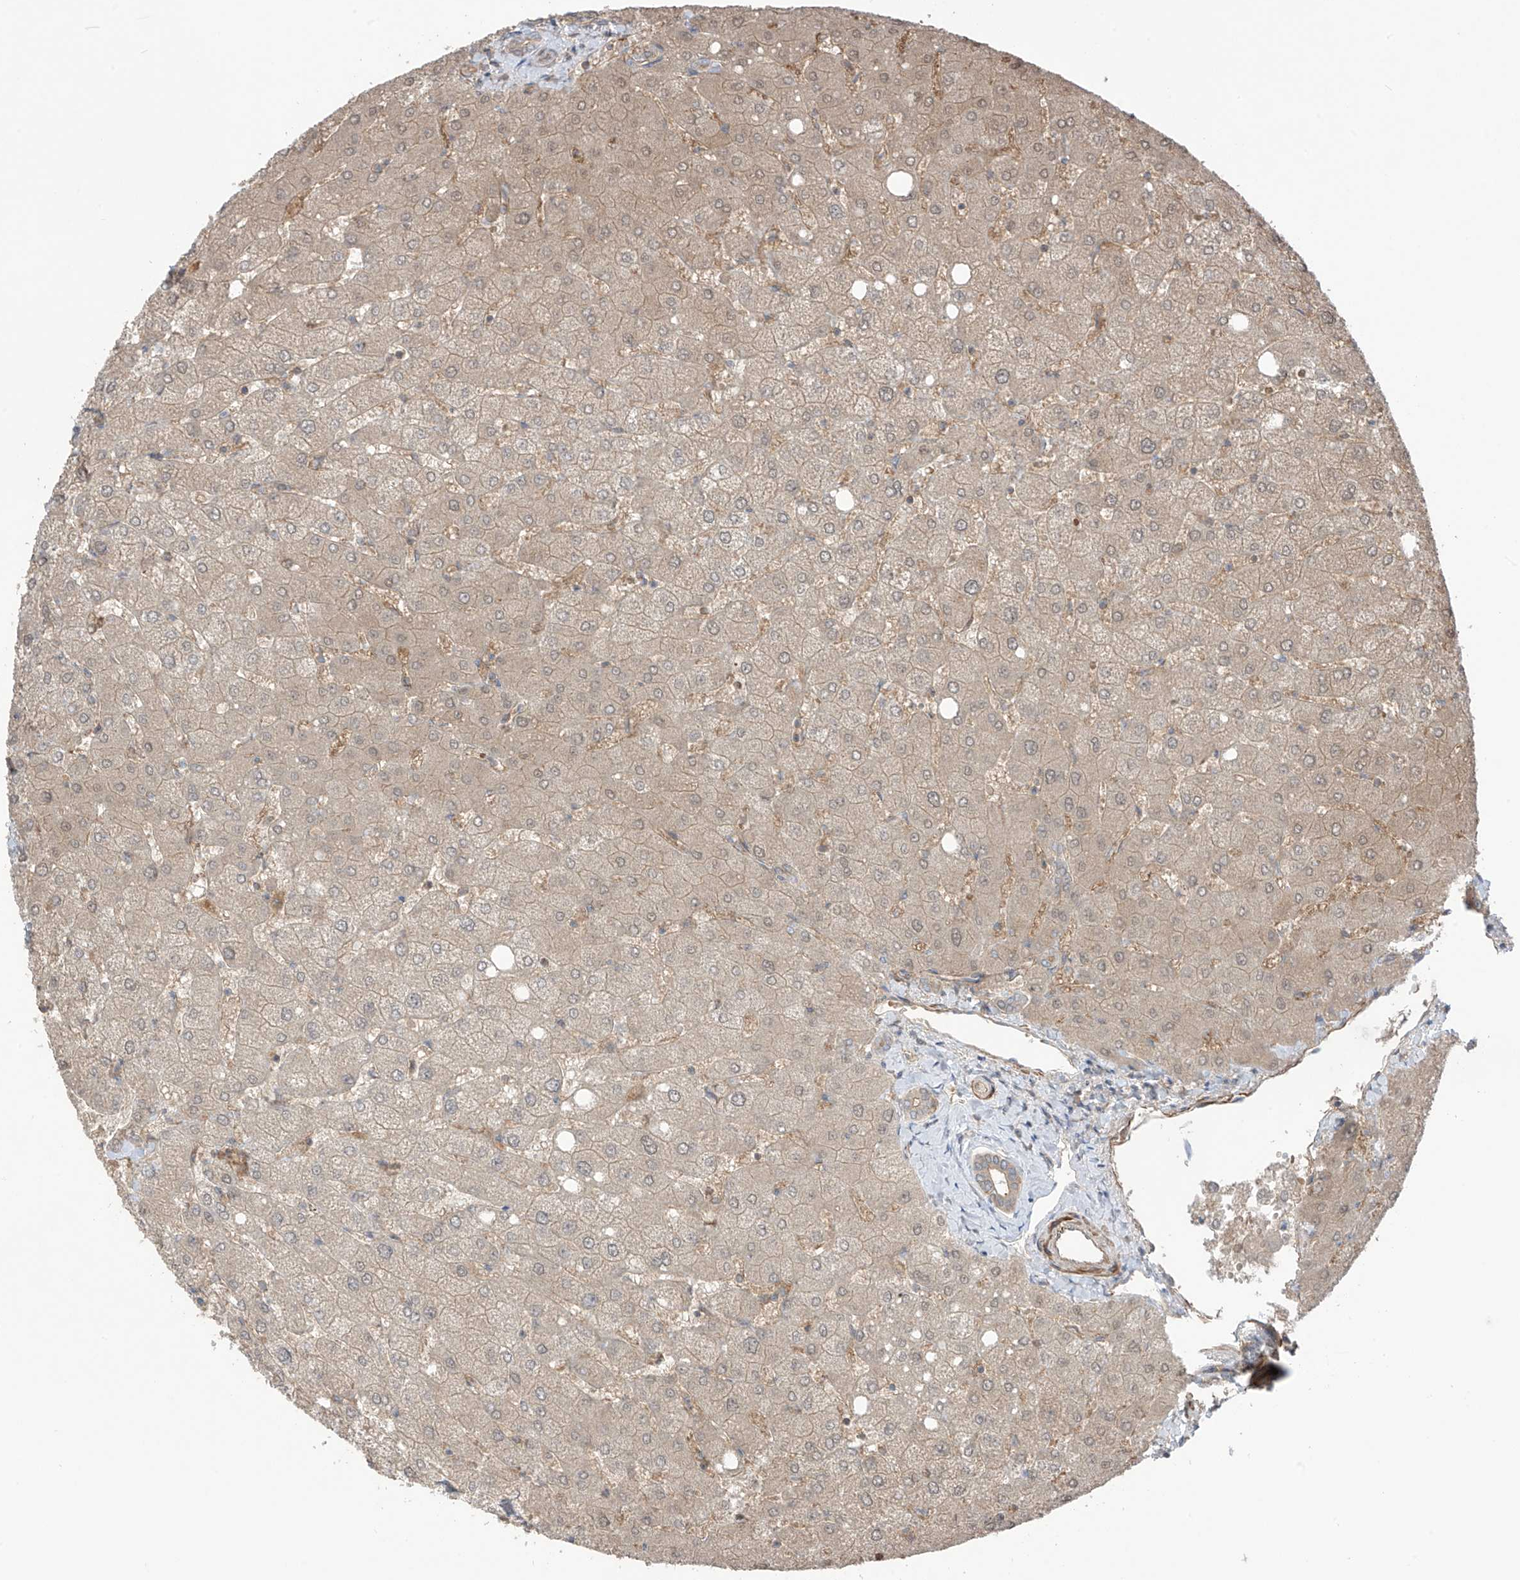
{"staining": {"intensity": "weak", "quantity": ">75%", "location": "cytoplasmic/membranous"}, "tissue": "liver", "cell_type": "Cholangiocytes", "image_type": "normal", "snomed": [{"axis": "morphology", "description": "Normal tissue, NOS"}, {"axis": "topography", "description": "Liver"}], "caption": "Immunohistochemistry (IHC) histopathology image of unremarkable liver: liver stained using immunohistochemistry reveals low levels of weak protein expression localized specifically in the cytoplasmic/membranous of cholangiocytes, appearing as a cytoplasmic/membranous brown color.", "gene": "TRMU", "patient": {"sex": "female", "age": 54}}